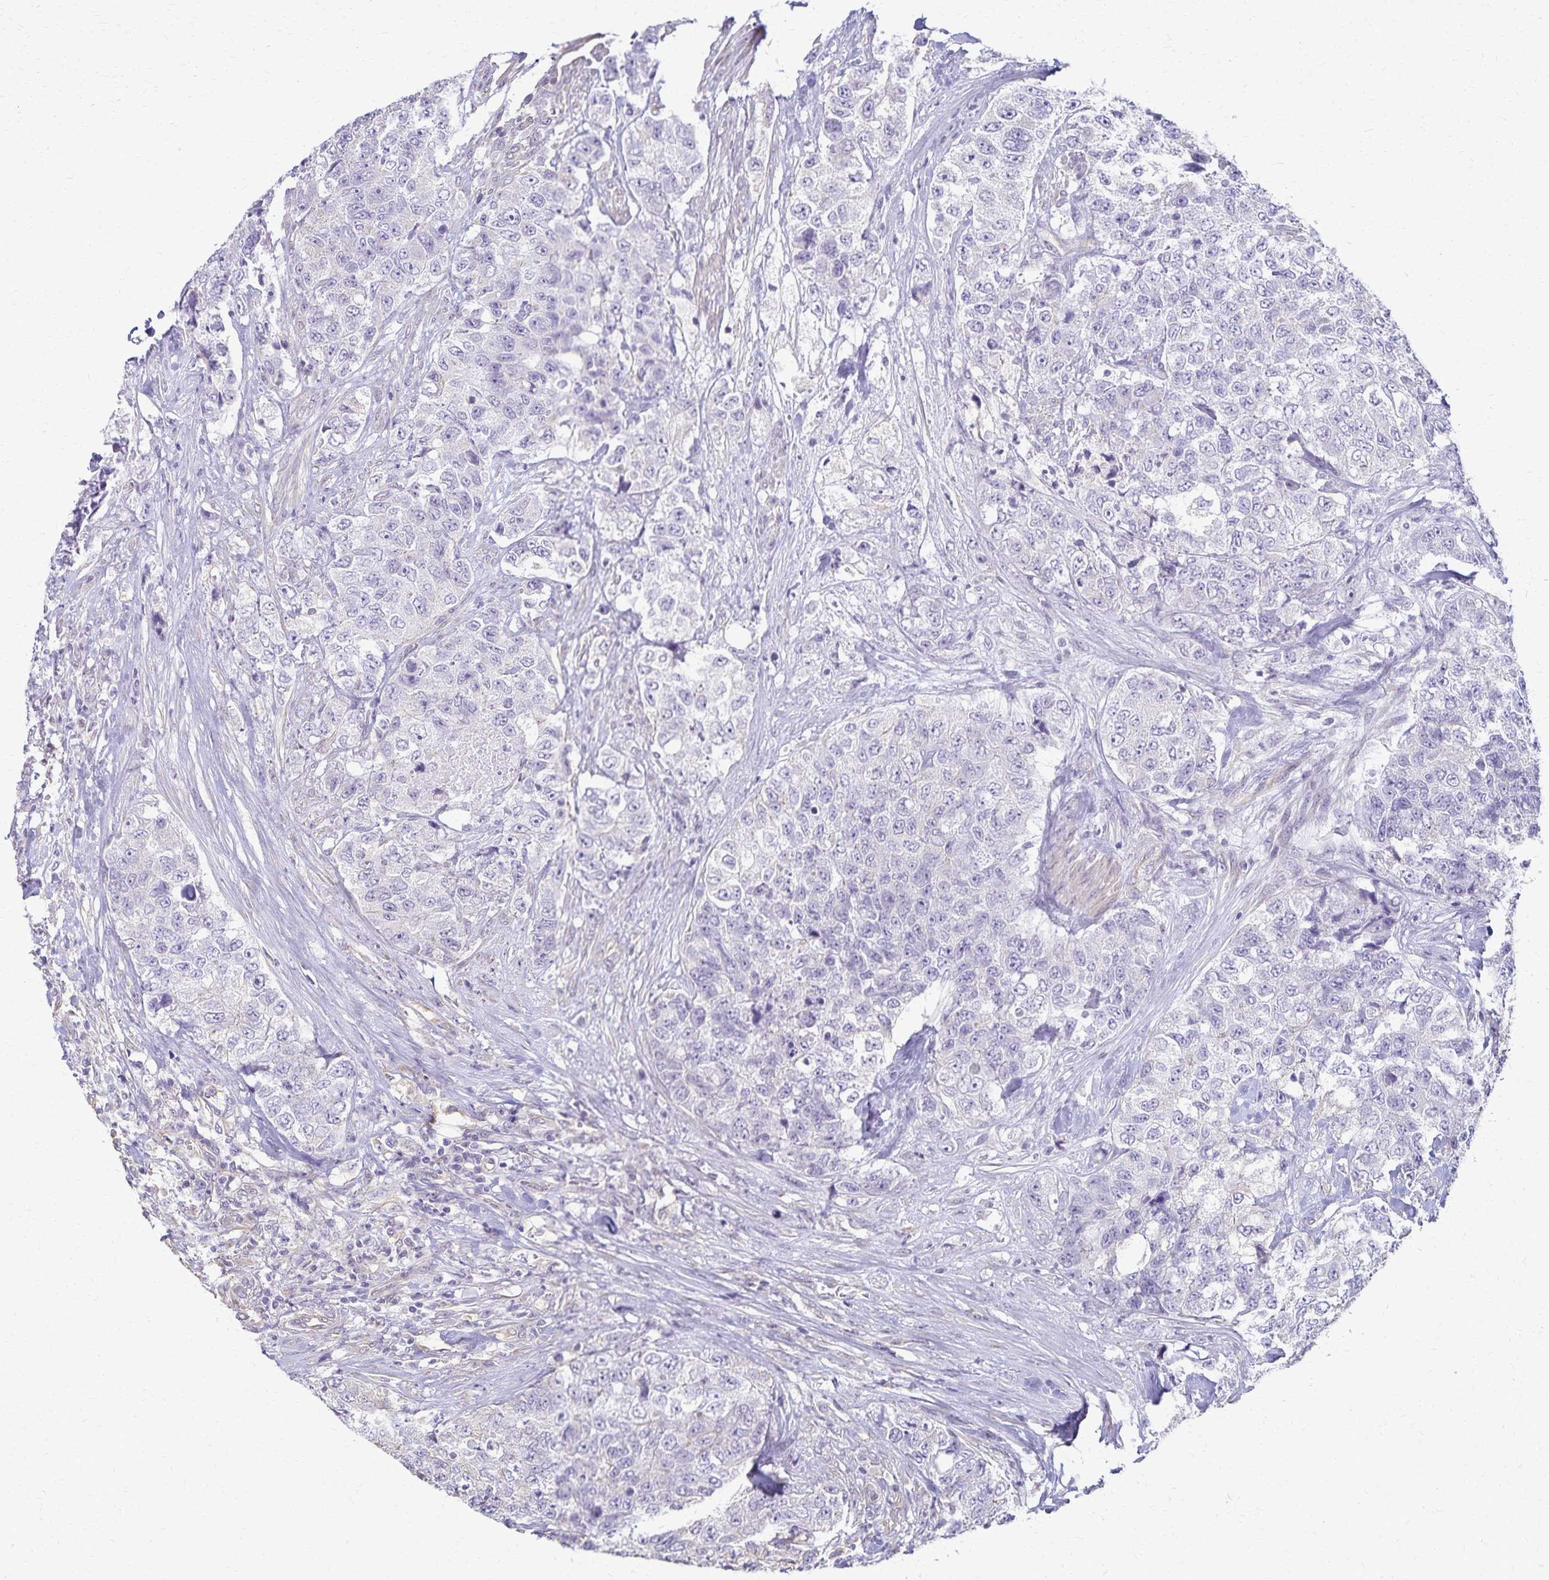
{"staining": {"intensity": "negative", "quantity": "none", "location": "none"}, "tissue": "urothelial cancer", "cell_type": "Tumor cells", "image_type": "cancer", "snomed": [{"axis": "morphology", "description": "Urothelial carcinoma, High grade"}, {"axis": "topography", "description": "Urinary bladder"}], "caption": "Immunohistochemistry (IHC) micrograph of urothelial cancer stained for a protein (brown), which reveals no positivity in tumor cells.", "gene": "KISS1", "patient": {"sex": "female", "age": 78}}